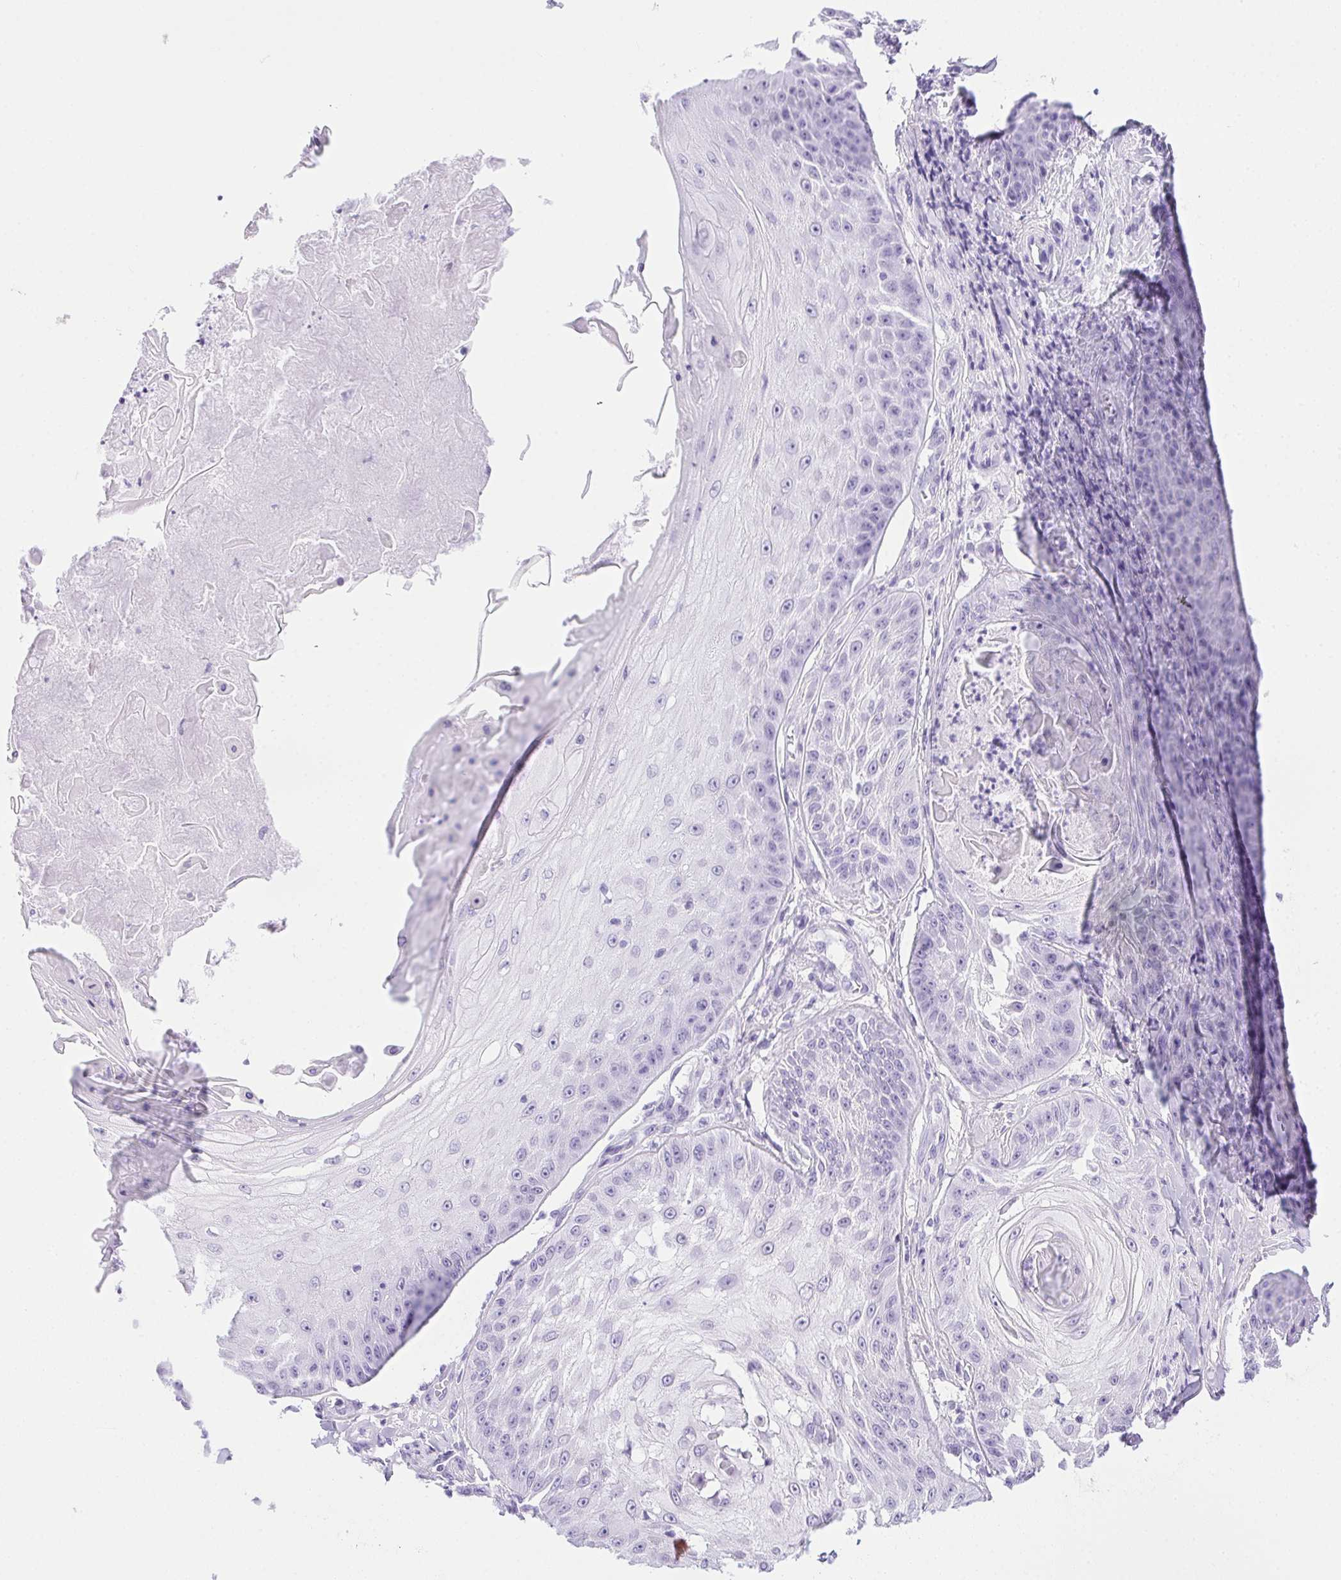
{"staining": {"intensity": "negative", "quantity": "none", "location": "none"}, "tissue": "skin cancer", "cell_type": "Tumor cells", "image_type": "cancer", "snomed": [{"axis": "morphology", "description": "Squamous cell carcinoma, NOS"}, {"axis": "topography", "description": "Skin"}], "caption": "IHC of skin squamous cell carcinoma displays no positivity in tumor cells.", "gene": "SPACA5B", "patient": {"sex": "male", "age": 70}}